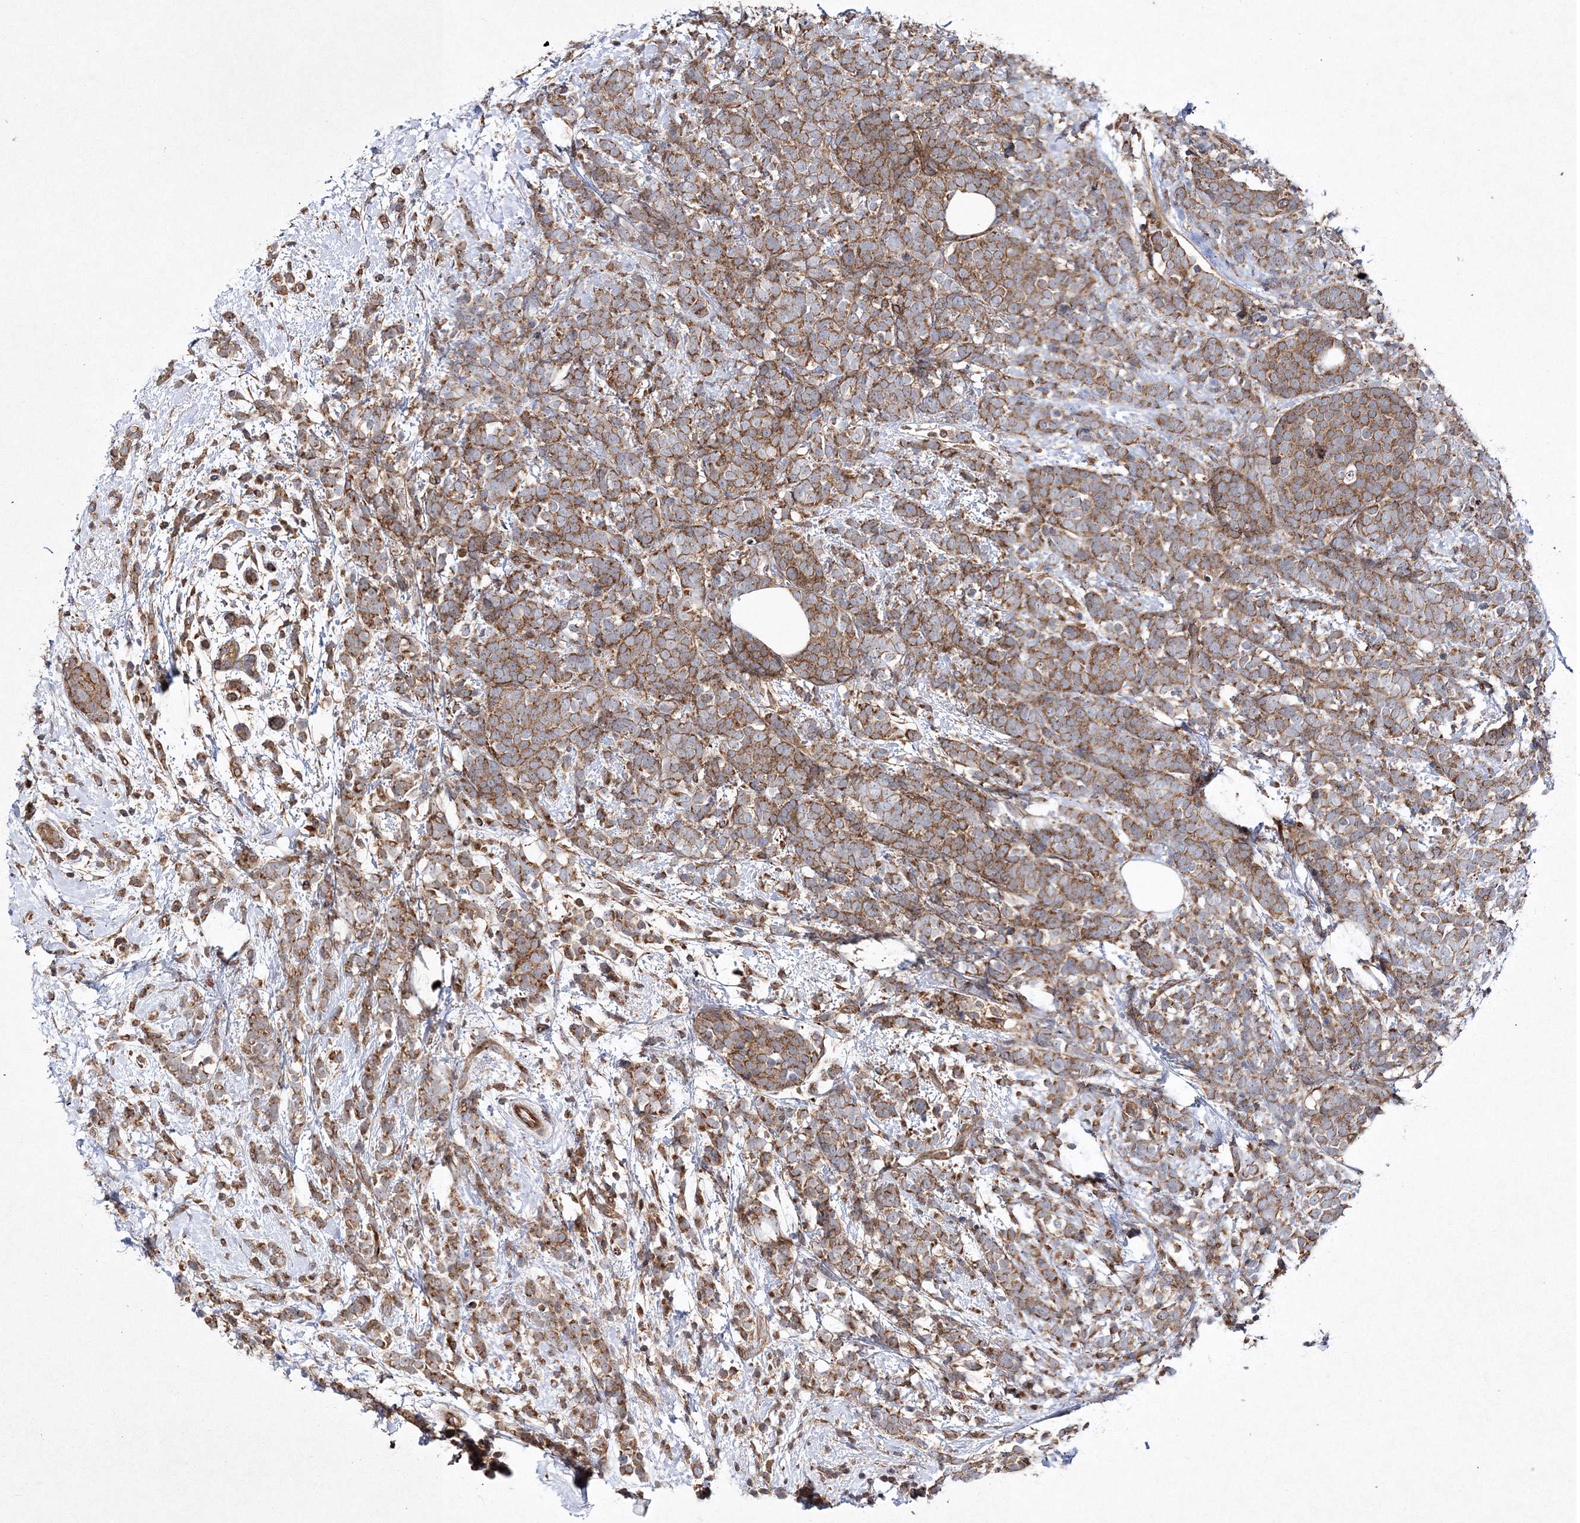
{"staining": {"intensity": "moderate", "quantity": ">75%", "location": "cytoplasmic/membranous"}, "tissue": "breast cancer", "cell_type": "Tumor cells", "image_type": "cancer", "snomed": [{"axis": "morphology", "description": "Lobular carcinoma"}, {"axis": "topography", "description": "Breast"}], "caption": "Lobular carcinoma (breast) stained for a protein exhibits moderate cytoplasmic/membranous positivity in tumor cells.", "gene": "DNAJC13", "patient": {"sex": "female", "age": 58}}